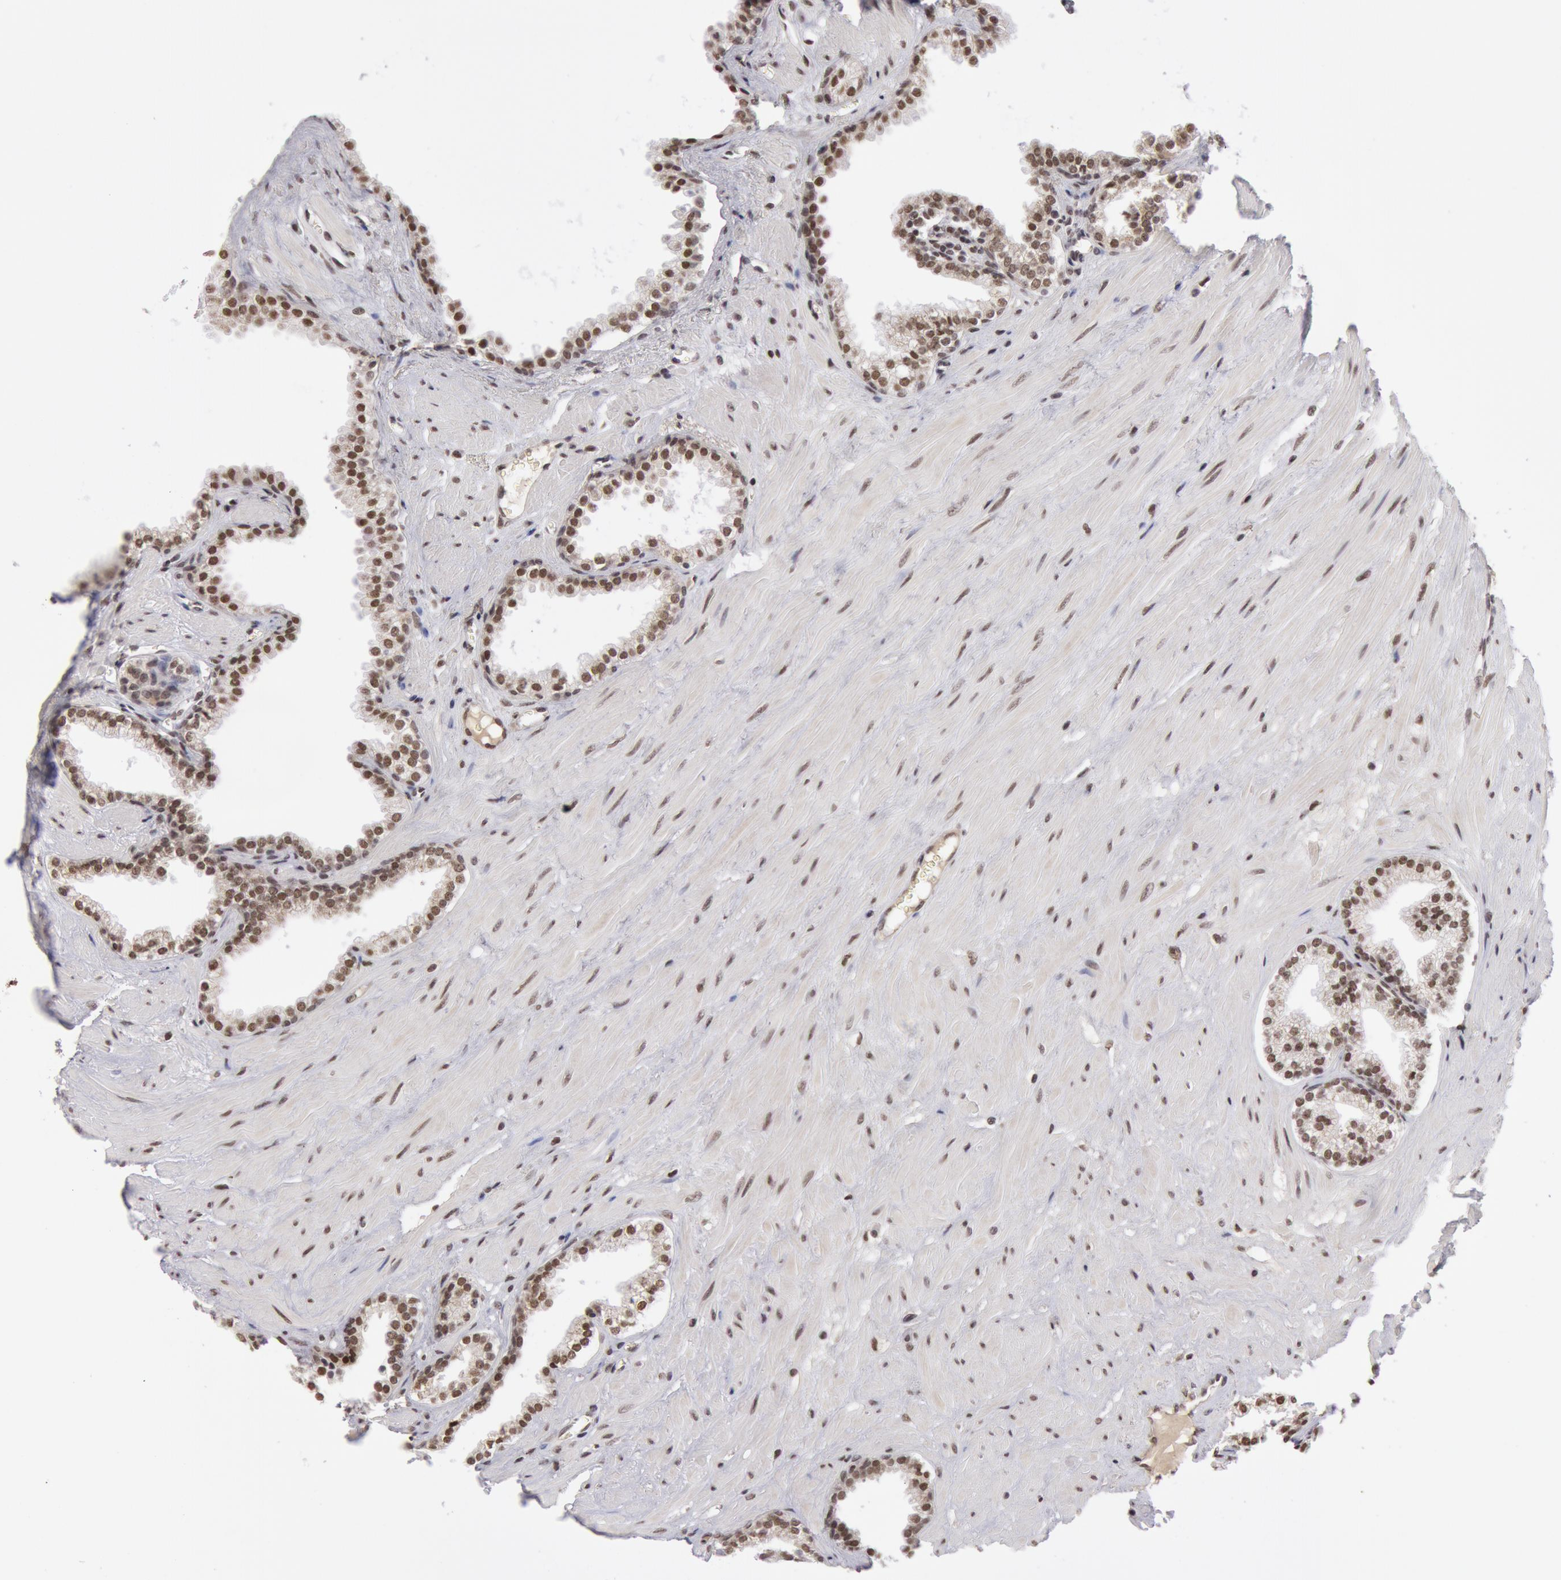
{"staining": {"intensity": "moderate", "quantity": "25%-75%", "location": "cytoplasmic/membranous,nuclear"}, "tissue": "prostate", "cell_type": "Glandular cells", "image_type": "normal", "snomed": [{"axis": "morphology", "description": "Normal tissue, NOS"}, {"axis": "topography", "description": "Prostate"}], "caption": "Immunohistochemical staining of normal human prostate reveals medium levels of moderate cytoplasmic/membranous,nuclear expression in approximately 25%-75% of glandular cells.", "gene": "VRTN", "patient": {"sex": "male", "age": 64}}